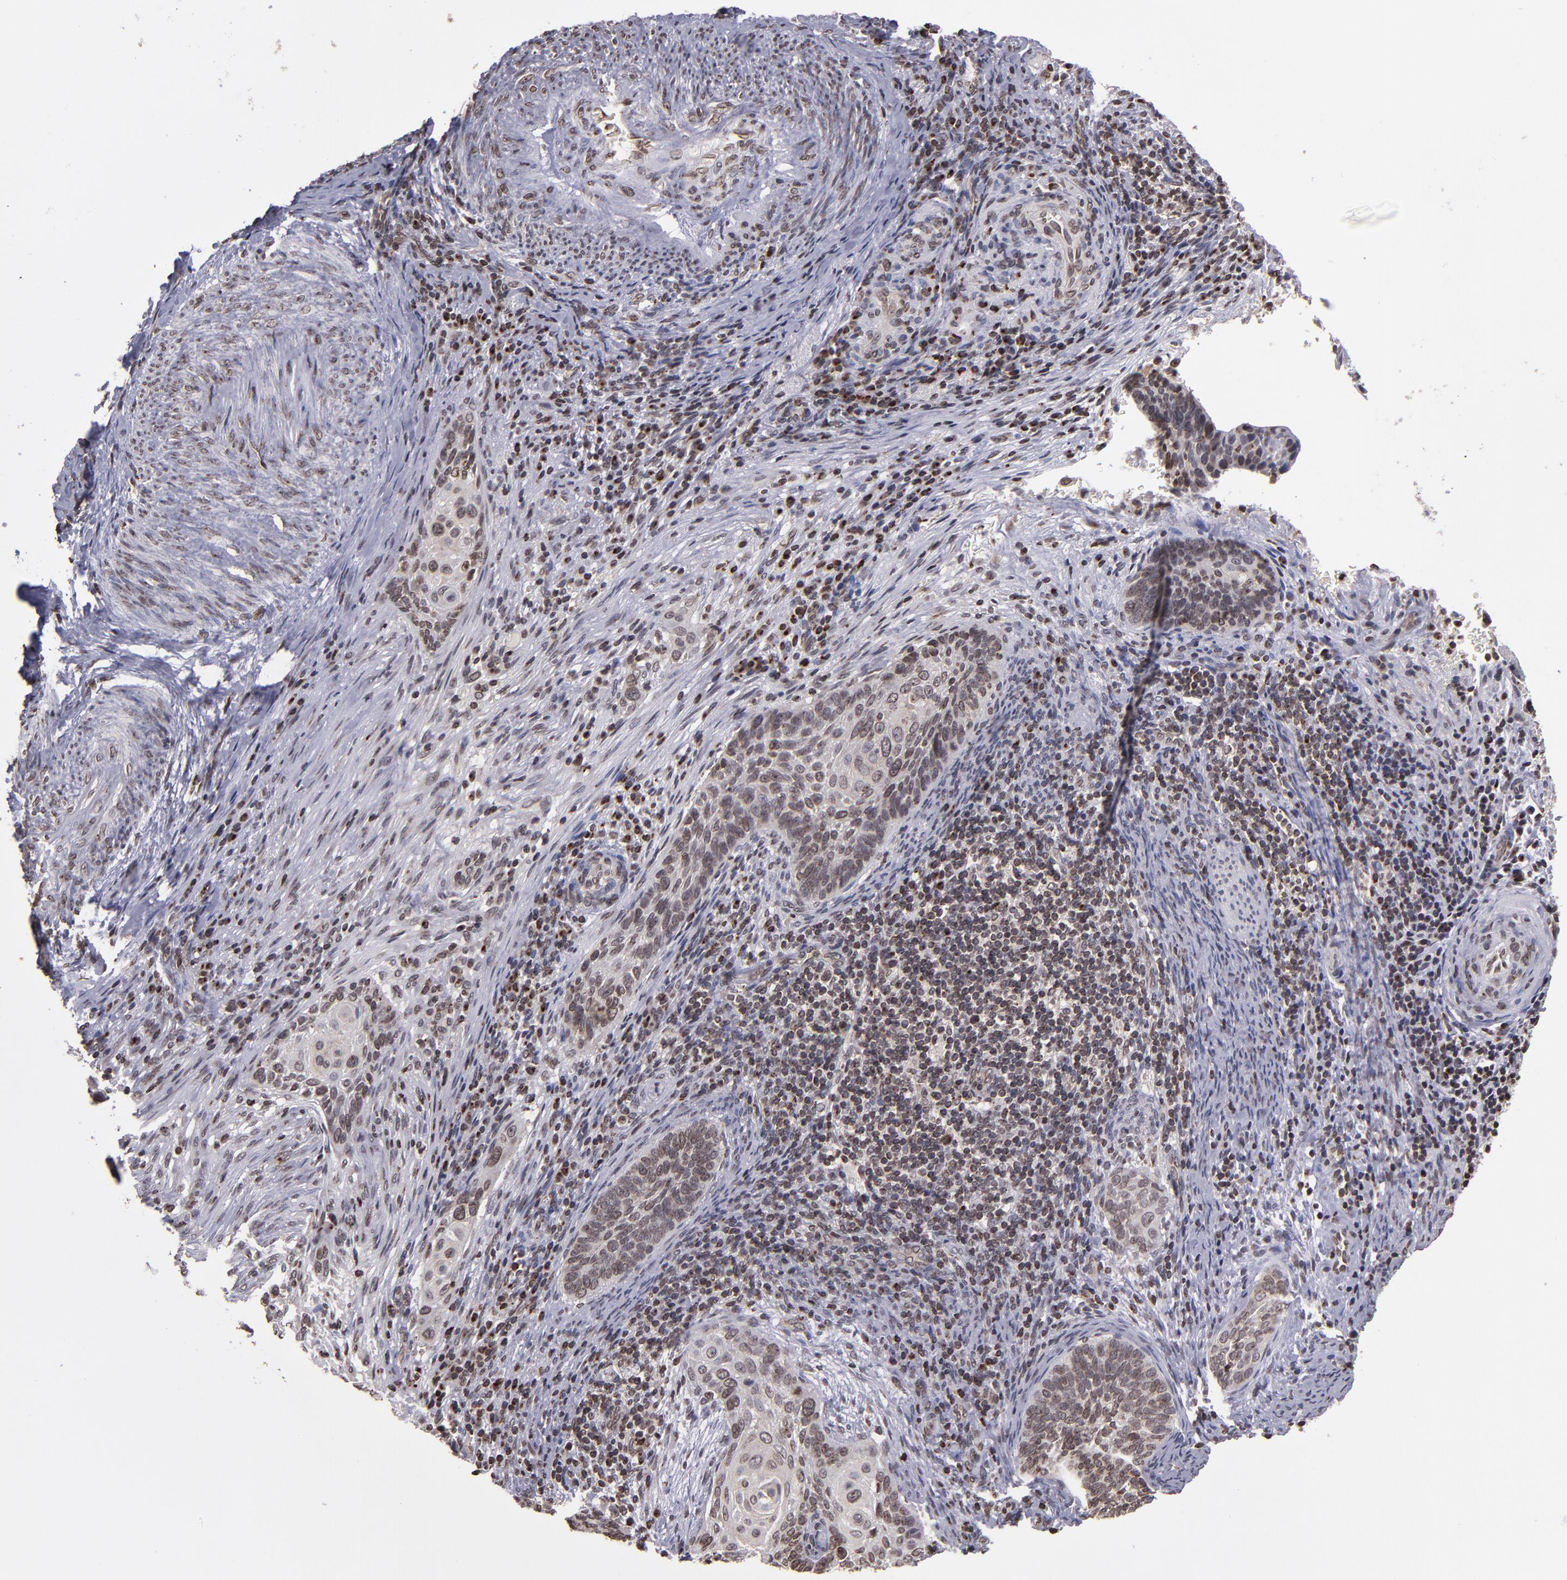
{"staining": {"intensity": "moderate", "quantity": ">75%", "location": "cytoplasmic/membranous,nuclear"}, "tissue": "cervical cancer", "cell_type": "Tumor cells", "image_type": "cancer", "snomed": [{"axis": "morphology", "description": "Squamous cell carcinoma, NOS"}, {"axis": "topography", "description": "Cervix"}], "caption": "Brown immunohistochemical staining in human squamous cell carcinoma (cervical) demonstrates moderate cytoplasmic/membranous and nuclear expression in approximately >75% of tumor cells.", "gene": "CSDC2", "patient": {"sex": "female", "age": 33}}